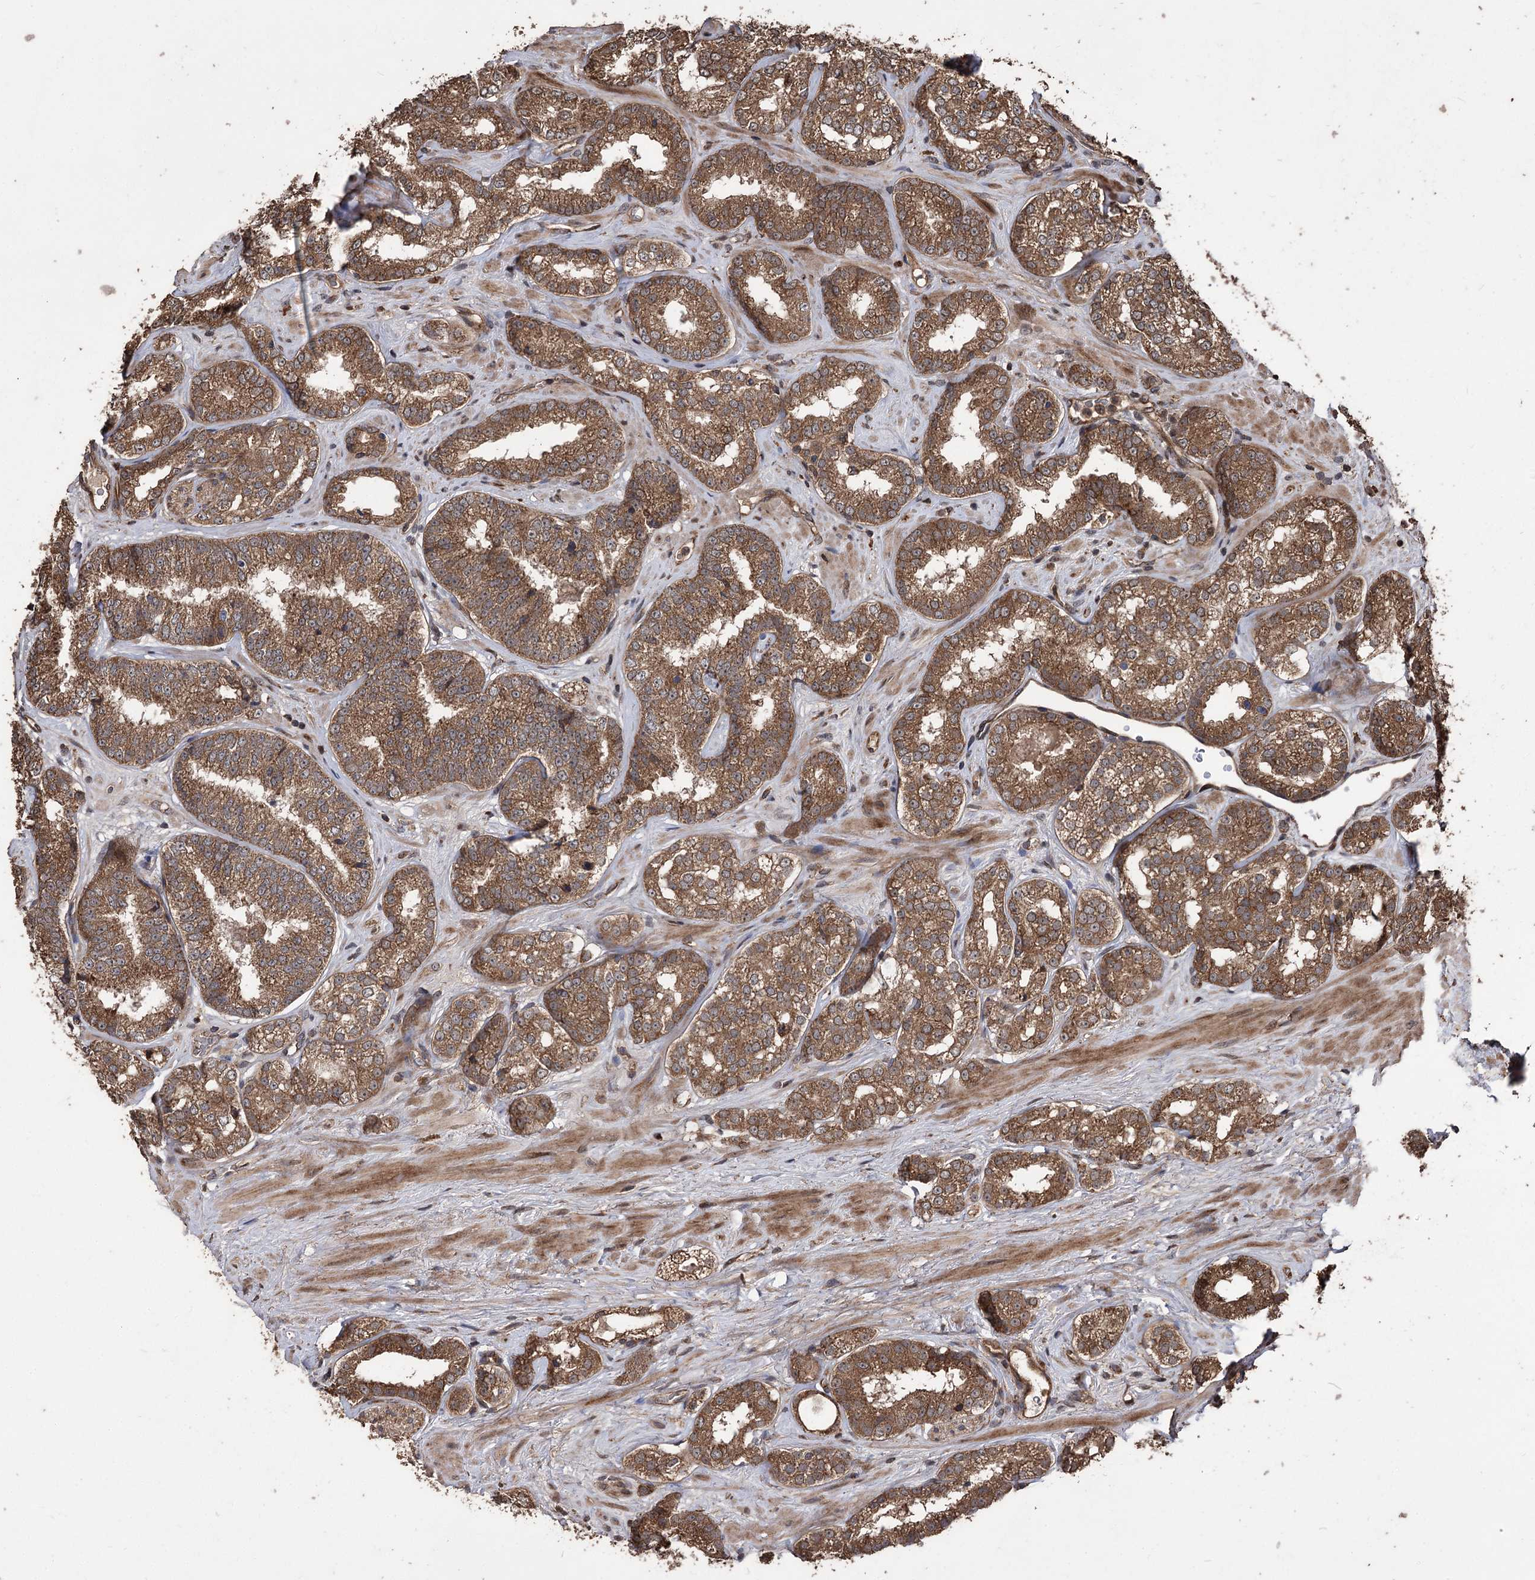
{"staining": {"intensity": "moderate", "quantity": ">75%", "location": "cytoplasmic/membranous"}, "tissue": "prostate cancer", "cell_type": "Tumor cells", "image_type": "cancer", "snomed": [{"axis": "morphology", "description": "Normal tissue, NOS"}, {"axis": "morphology", "description": "Adenocarcinoma, High grade"}, {"axis": "topography", "description": "Prostate"}], "caption": "Immunohistochemical staining of human adenocarcinoma (high-grade) (prostate) demonstrates medium levels of moderate cytoplasmic/membranous protein staining in approximately >75% of tumor cells.", "gene": "RASSF3", "patient": {"sex": "male", "age": 83}}